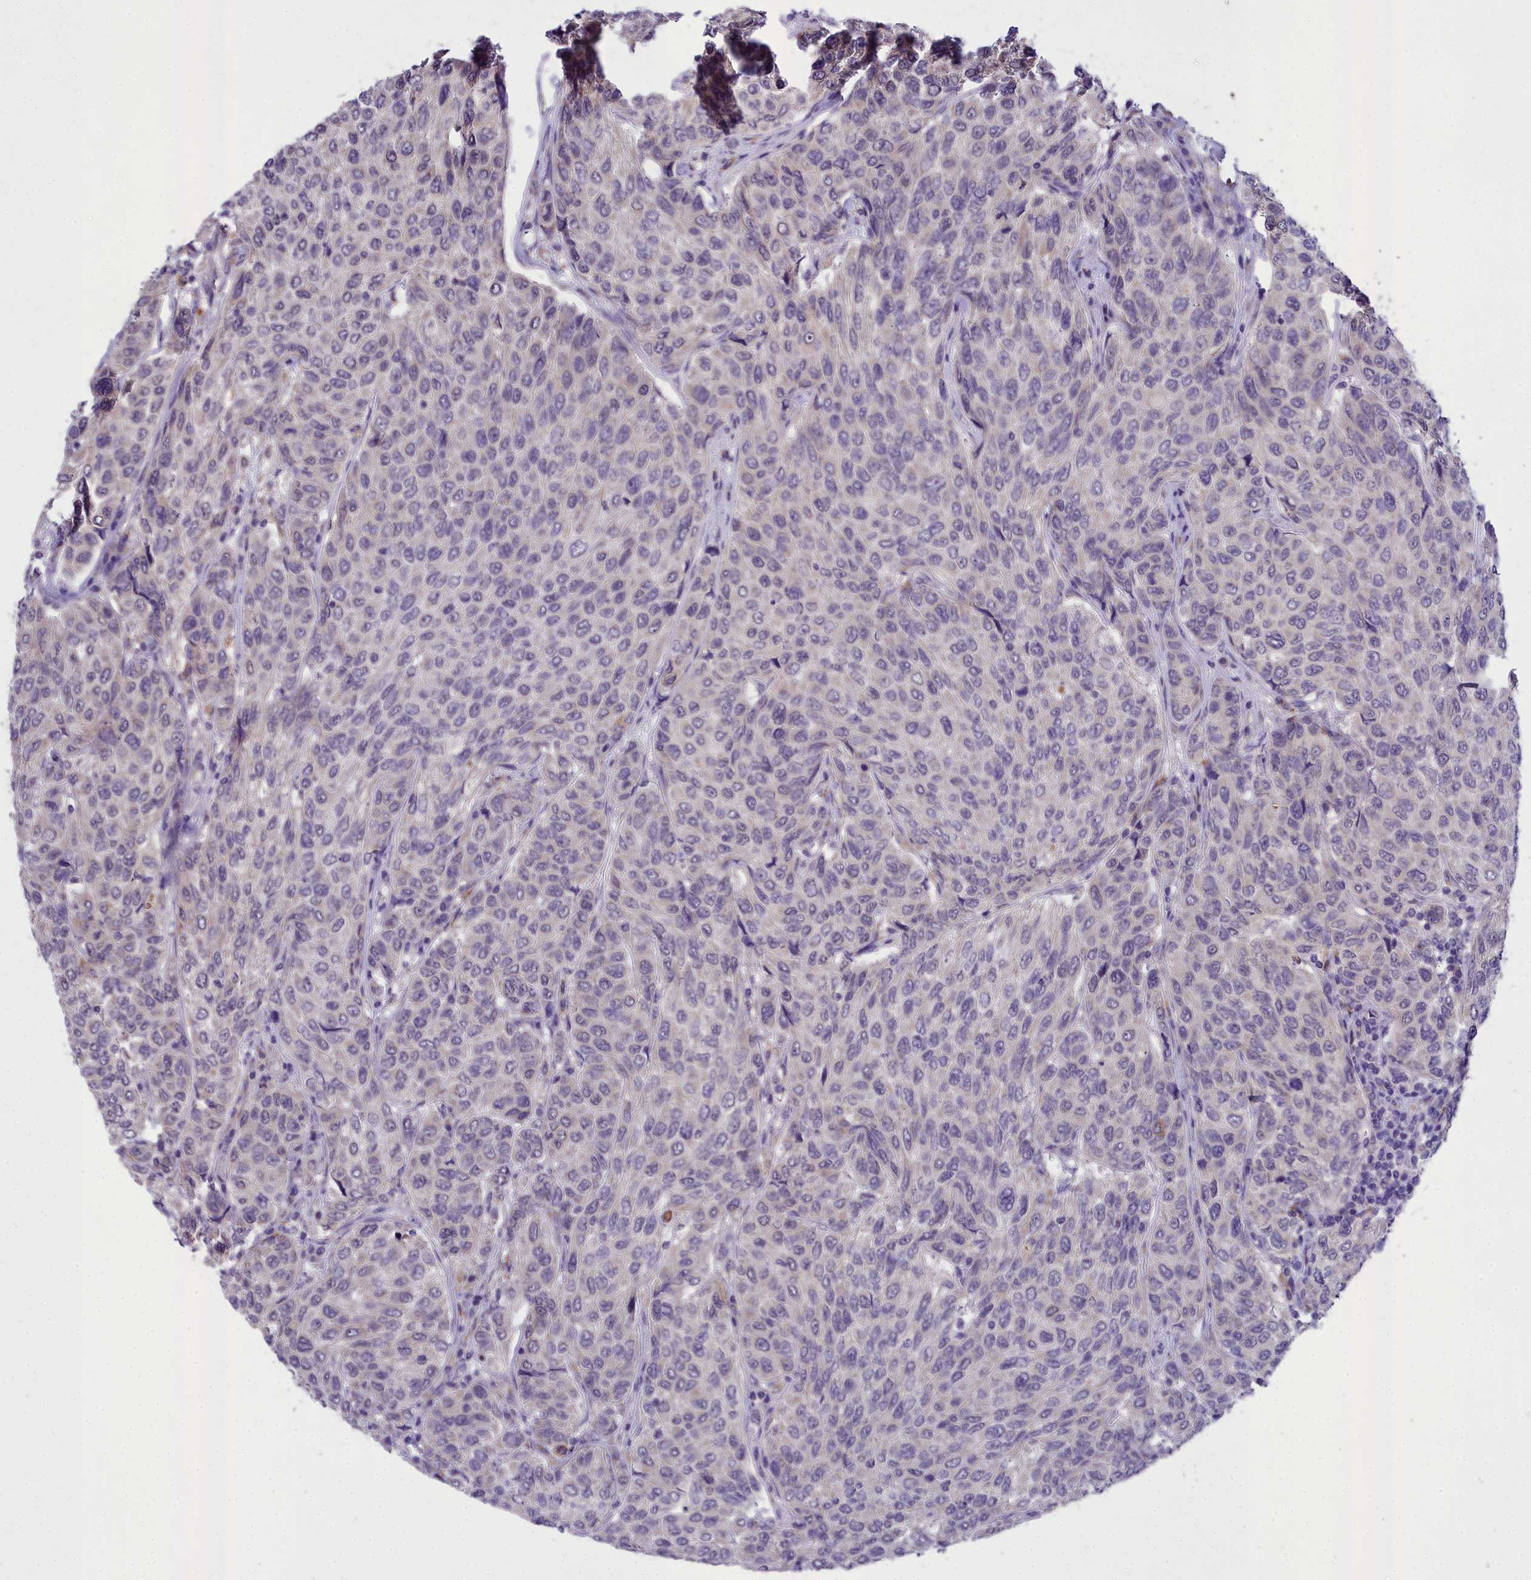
{"staining": {"intensity": "weak", "quantity": "<25%", "location": "cytoplasmic/membranous"}, "tissue": "breast cancer", "cell_type": "Tumor cells", "image_type": "cancer", "snomed": [{"axis": "morphology", "description": "Duct carcinoma"}, {"axis": "topography", "description": "Breast"}], "caption": "An immunohistochemistry (IHC) micrograph of invasive ductal carcinoma (breast) is shown. There is no staining in tumor cells of invasive ductal carcinoma (breast).", "gene": "MIIP", "patient": {"sex": "female", "age": 55}}